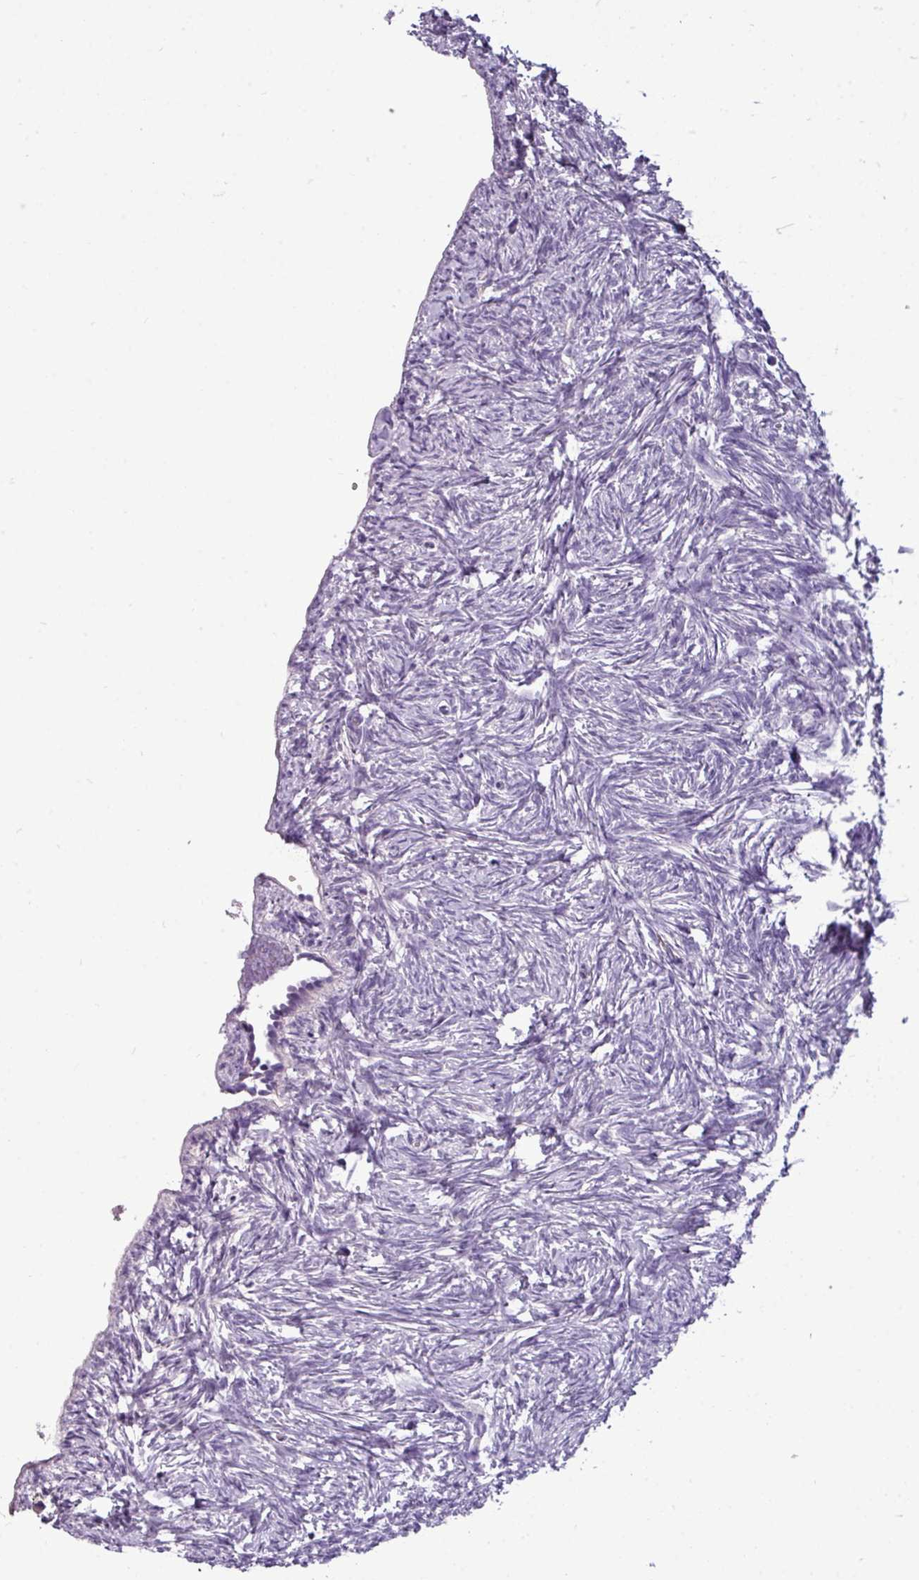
{"staining": {"intensity": "negative", "quantity": "none", "location": "none"}, "tissue": "ovary", "cell_type": "Follicle cells", "image_type": "normal", "snomed": [{"axis": "morphology", "description": "Normal tissue, NOS"}, {"axis": "topography", "description": "Ovary"}], "caption": "This is a histopathology image of IHC staining of unremarkable ovary, which shows no expression in follicle cells.", "gene": "DNAAF9", "patient": {"sex": "female", "age": 51}}